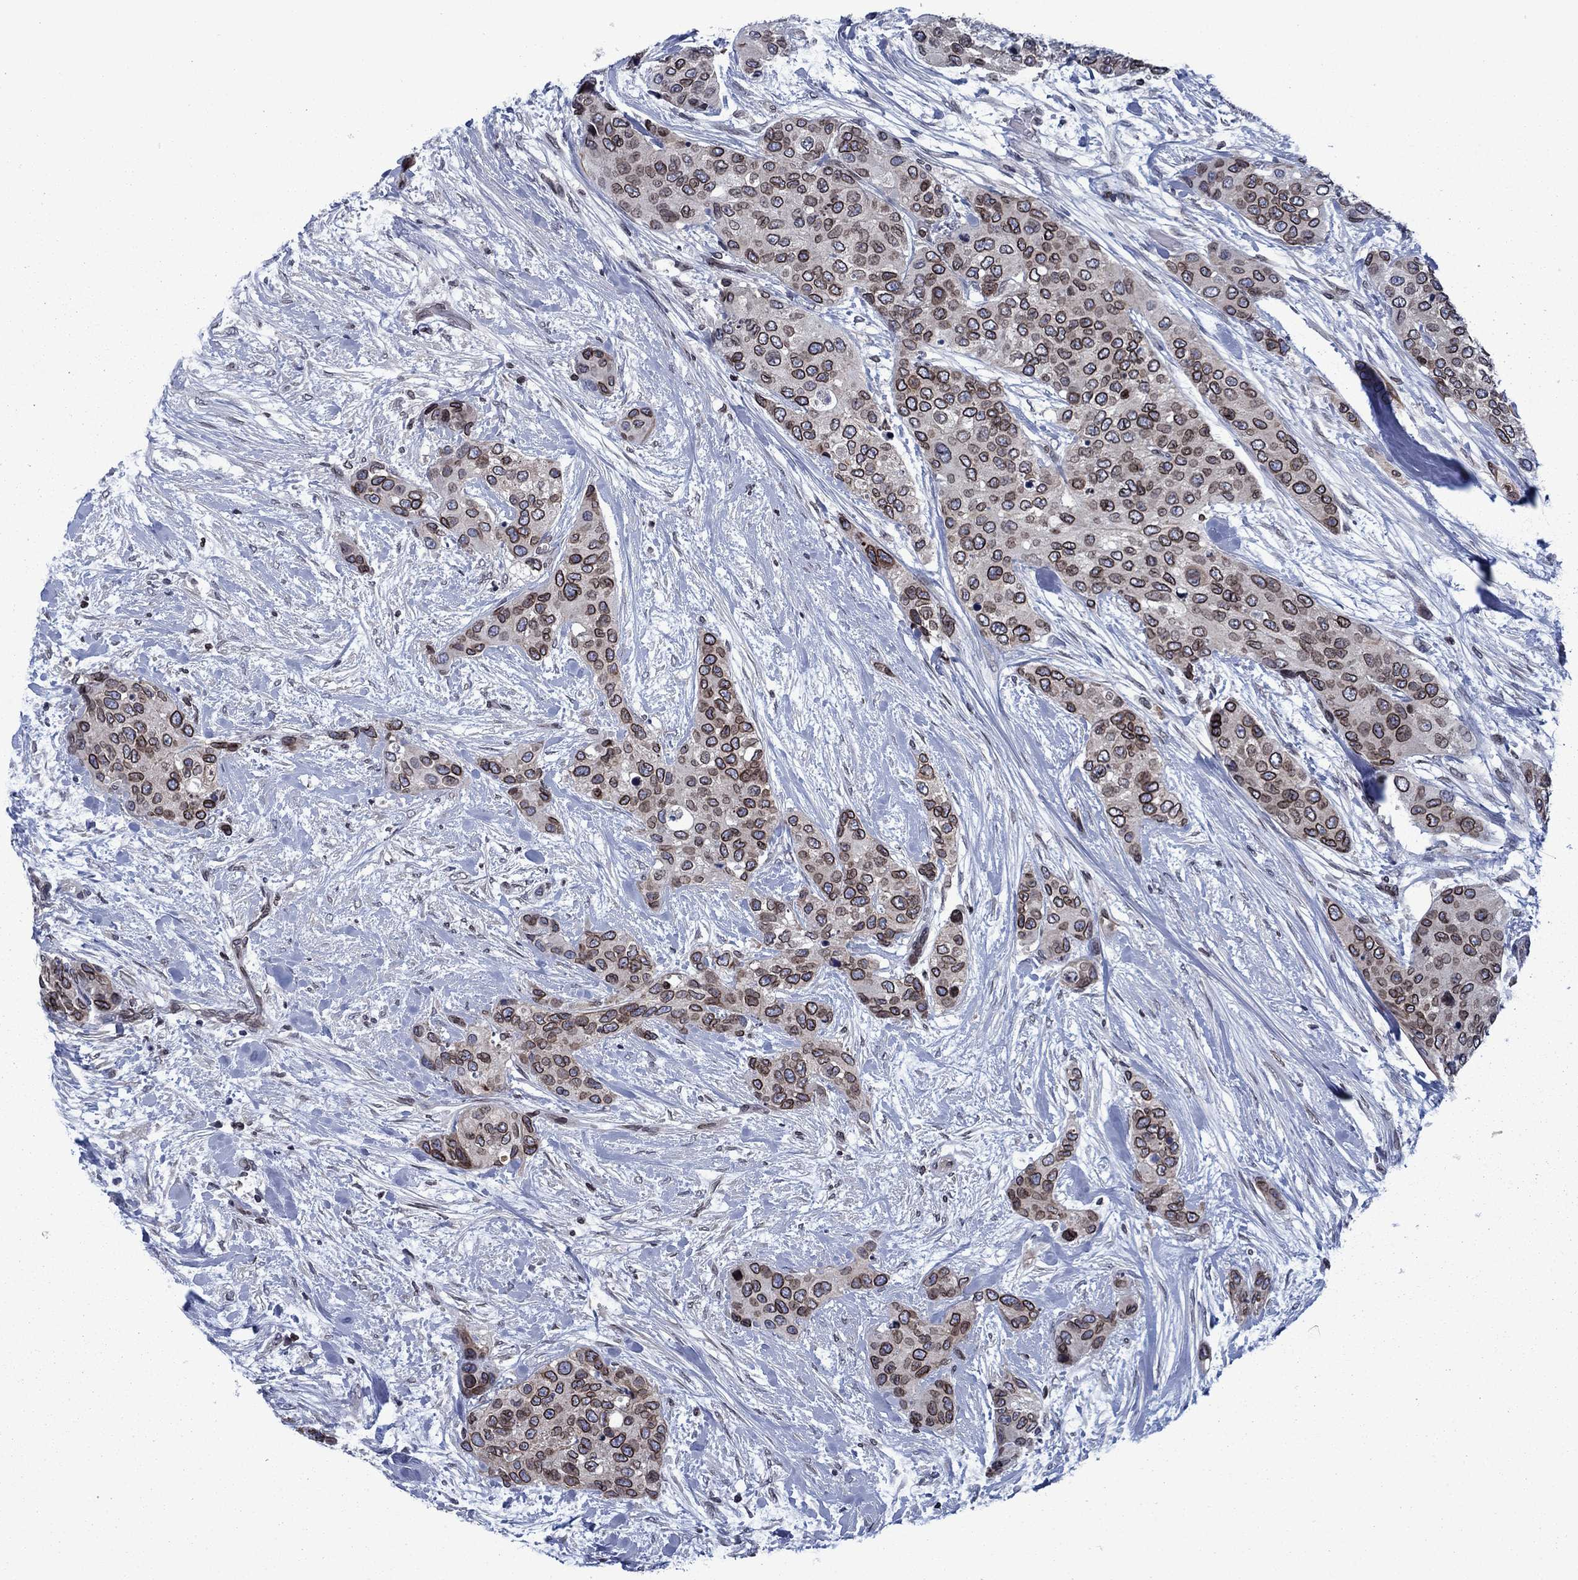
{"staining": {"intensity": "strong", "quantity": ">75%", "location": "cytoplasmic/membranous,nuclear"}, "tissue": "urothelial cancer", "cell_type": "Tumor cells", "image_type": "cancer", "snomed": [{"axis": "morphology", "description": "Urothelial carcinoma, High grade"}, {"axis": "topography", "description": "Urinary bladder"}], "caption": "High-power microscopy captured an immunohistochemistry image of urothelial cancer, revealing strong cytoplasmic/membranous and nuclear positivity in approximately >75% of tumor cells.", "gene": "SLA", "patient": {"sex": "male", "age": 77}}